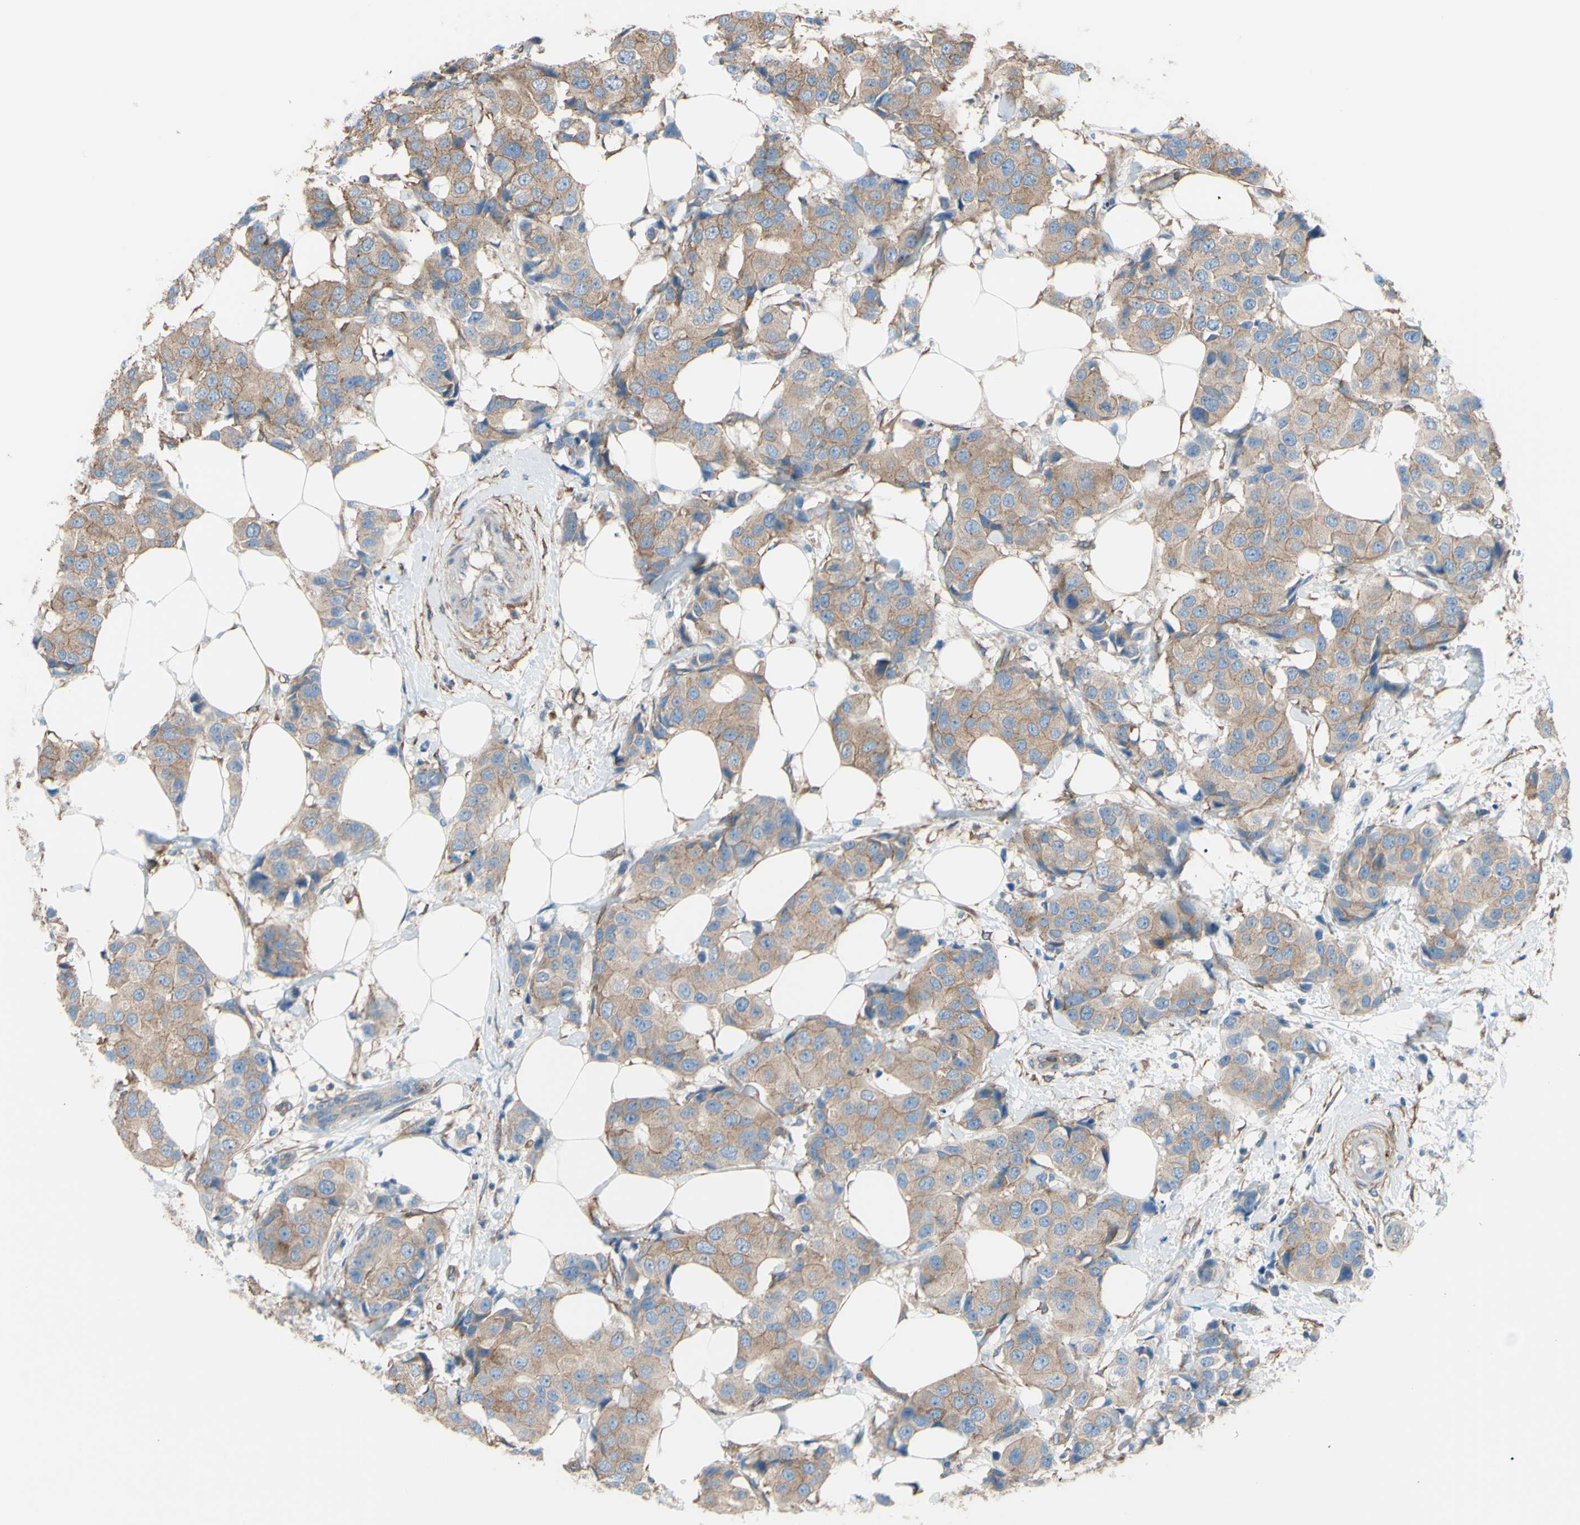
{"staining": {"intensity": "moderate", "quantity": ">75%", "location": "cytoplasmic/membranous"}, "tissue": "breast cancer", "cell_type": "Tumor cells", "image_type": "cancer", "snomed": [{"axis": "morphology", "description": "Normal tissue, NOS"}, {"axis": "morphology", "description": "Duct carcinoma"}, {"axis": "topography", "description": "Breast"}], "caption": "Immunohistochemical staining of breast cancer (intraductal carcinoma) shows medium levels of moderate cytoplasmic/membranous staining in about >75% of tumor cells.", "gene": "ADD1", "patient": {"sex": "female", "age": 39}}